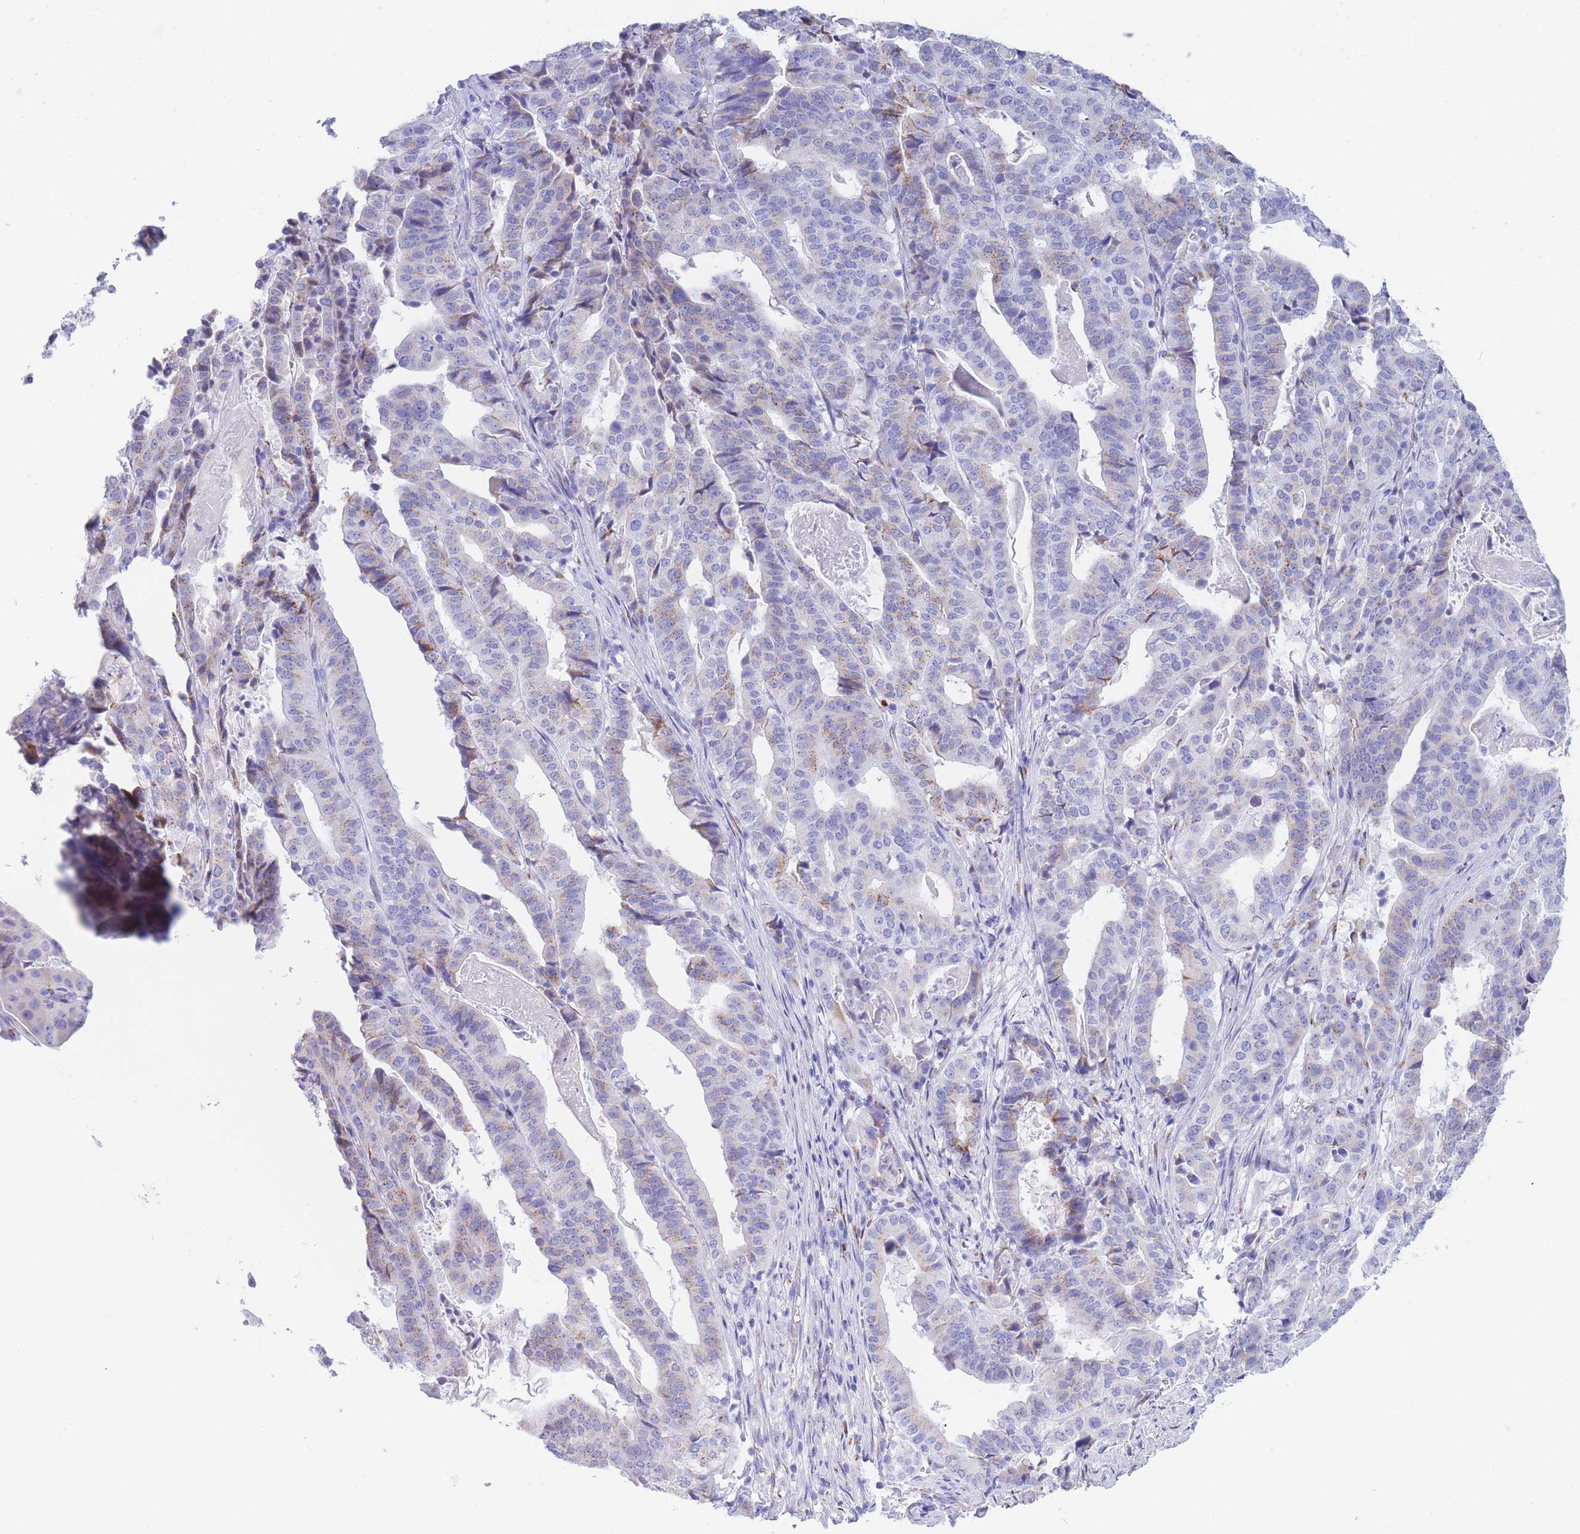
{"staining": {"intensity": "weak", "quantity": "<25%", "location": "cytoplasmic/membranous"}, "tissue": "stomach cancer", "cell_type": "Tumor cells", "image_type": "cancer", "snomed": [{"axis": "morphology", "description": "Adenocarcinoma, NOS"}, {"axis": "topography", "description": "Stomach"}], "caption": "The image shows no significant expression in tumor cells of stomach cancer (adenocarcinoma). (IHC, brightfield microscopy, high magnification).", "gene": "FAM3C", "patient": {"sex": "male", "age": 48}}